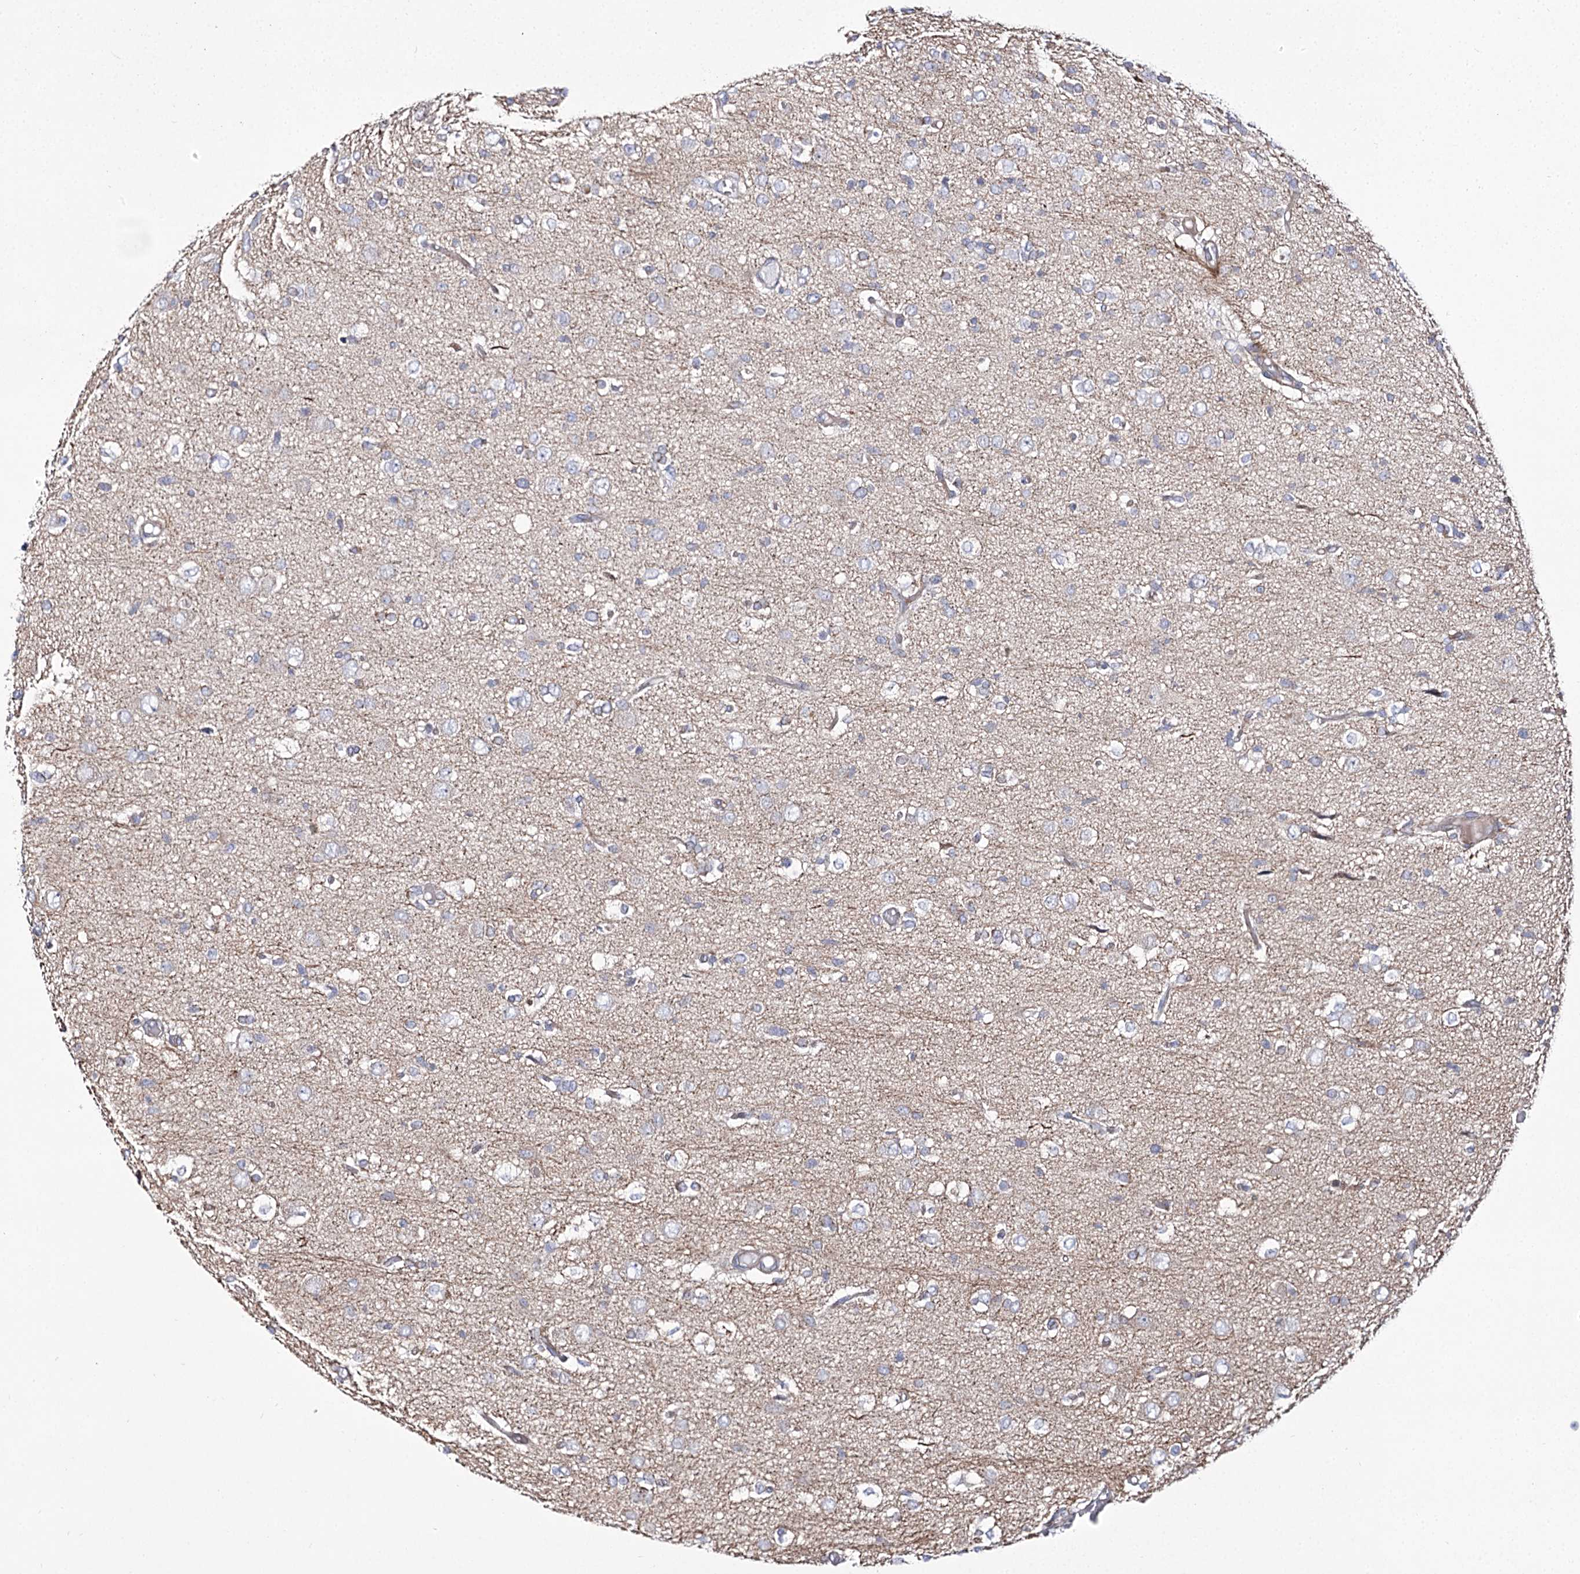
{"staining": {"intensity": "negative", "quantity": "none", "location": "none"}, "tissue": "glioma", "cell_type": "Tumor cells", "image_type": "cancer", "snomed": [{"axis": "morphology", "description": "Glioma, malignant, High grade"}, {"axis": "topography", "description": "Brain"}], "caption": "The histopathology image reveals no significant expression in tumor cells of glioma.", "gene": "ARHGAP32", "patient": {"sex": "female", "age": 59}}